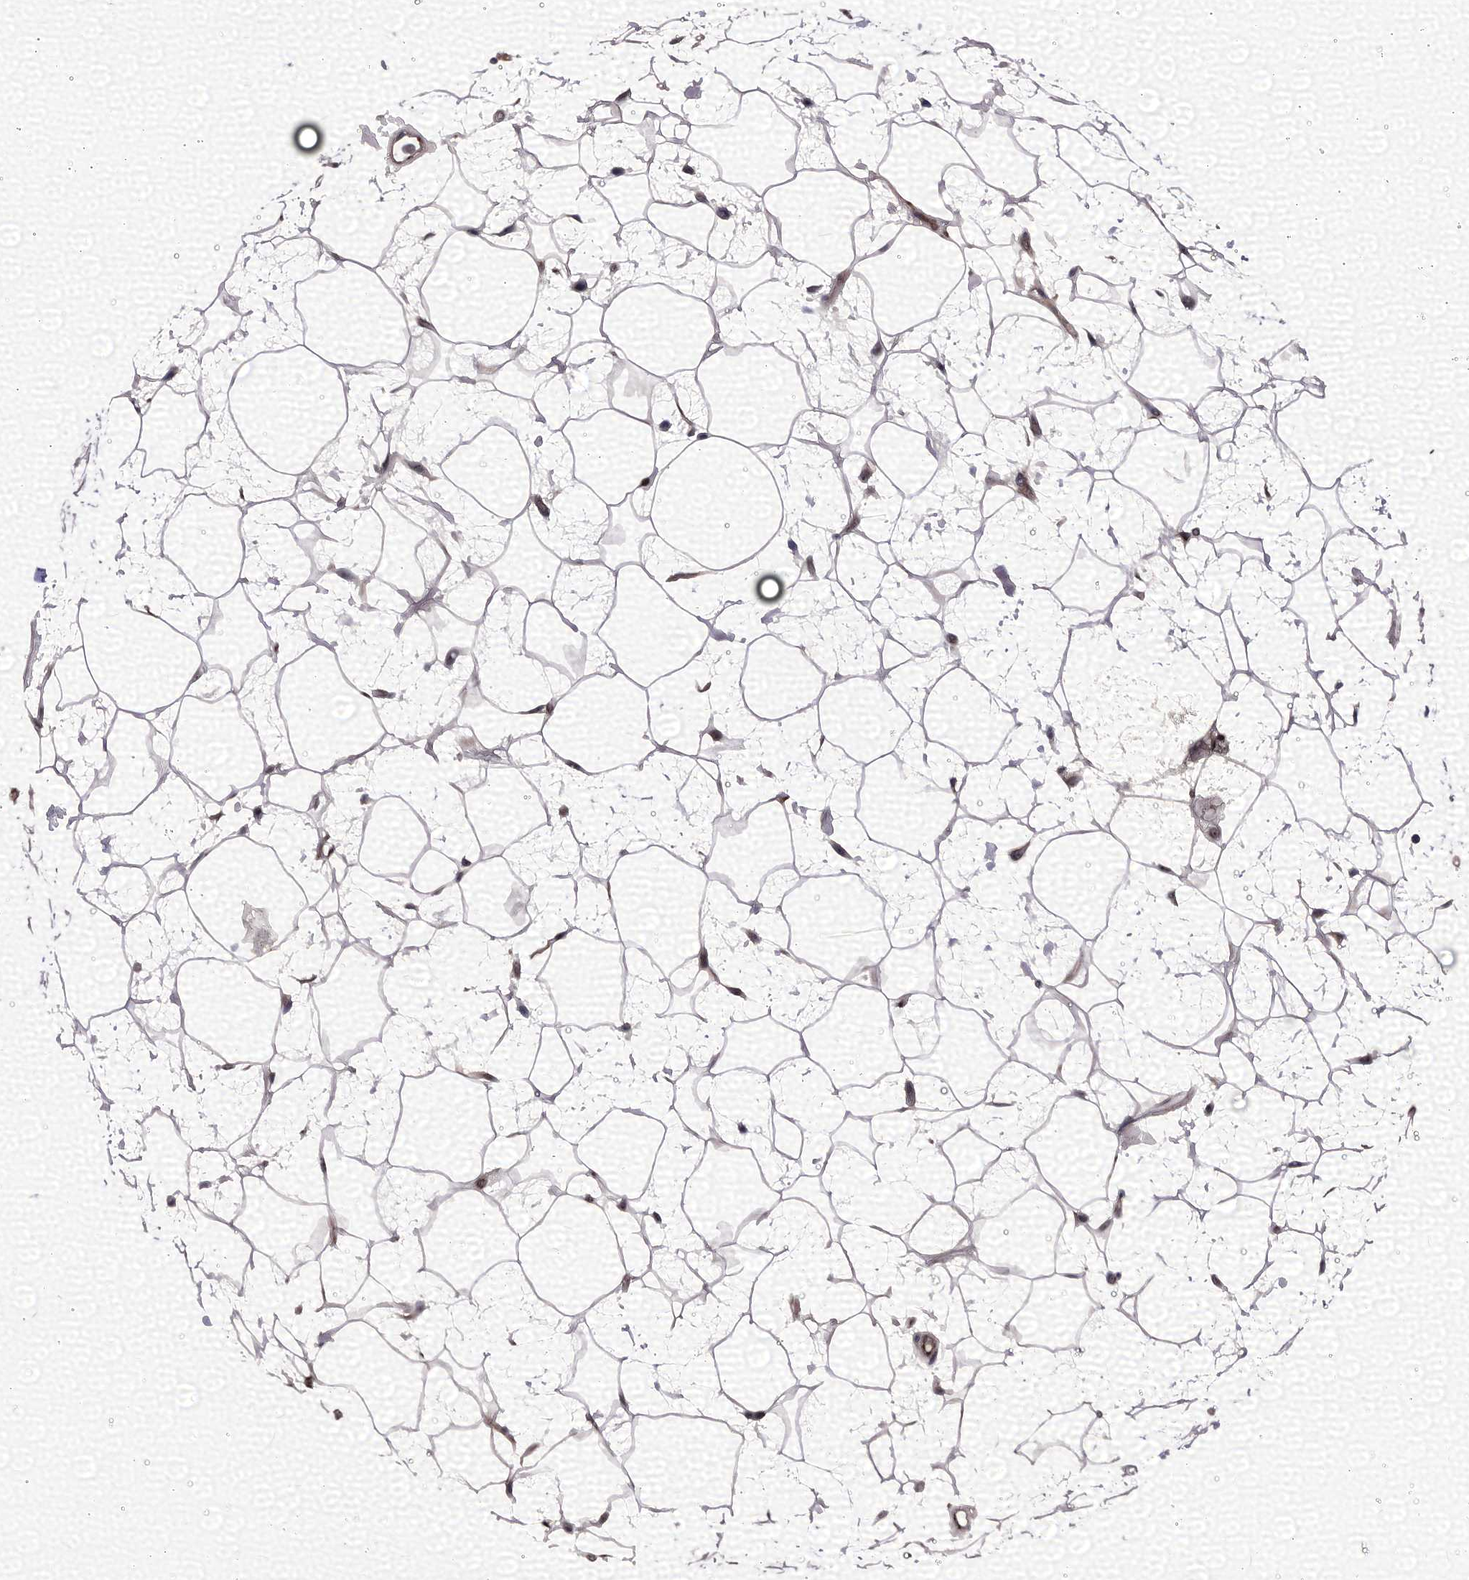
{"staining": {"intensity": "negative", "quantity": "none", "location": "none"}, "tissue": "adipose tissue", "cell_type": "Adipocytes", "image_type": "normal", "snomed": [{"axis": "morphology", "description": "Normal tissue, NOS"}, {"axis": "topography", "description": "Breast"}], "caption": "Immunohistochemical staining of normal adipose tissue exhibits no significant expression in adipocytes.", "gene": "EMG1", "patient": {"sex": "female", "age": 26}}